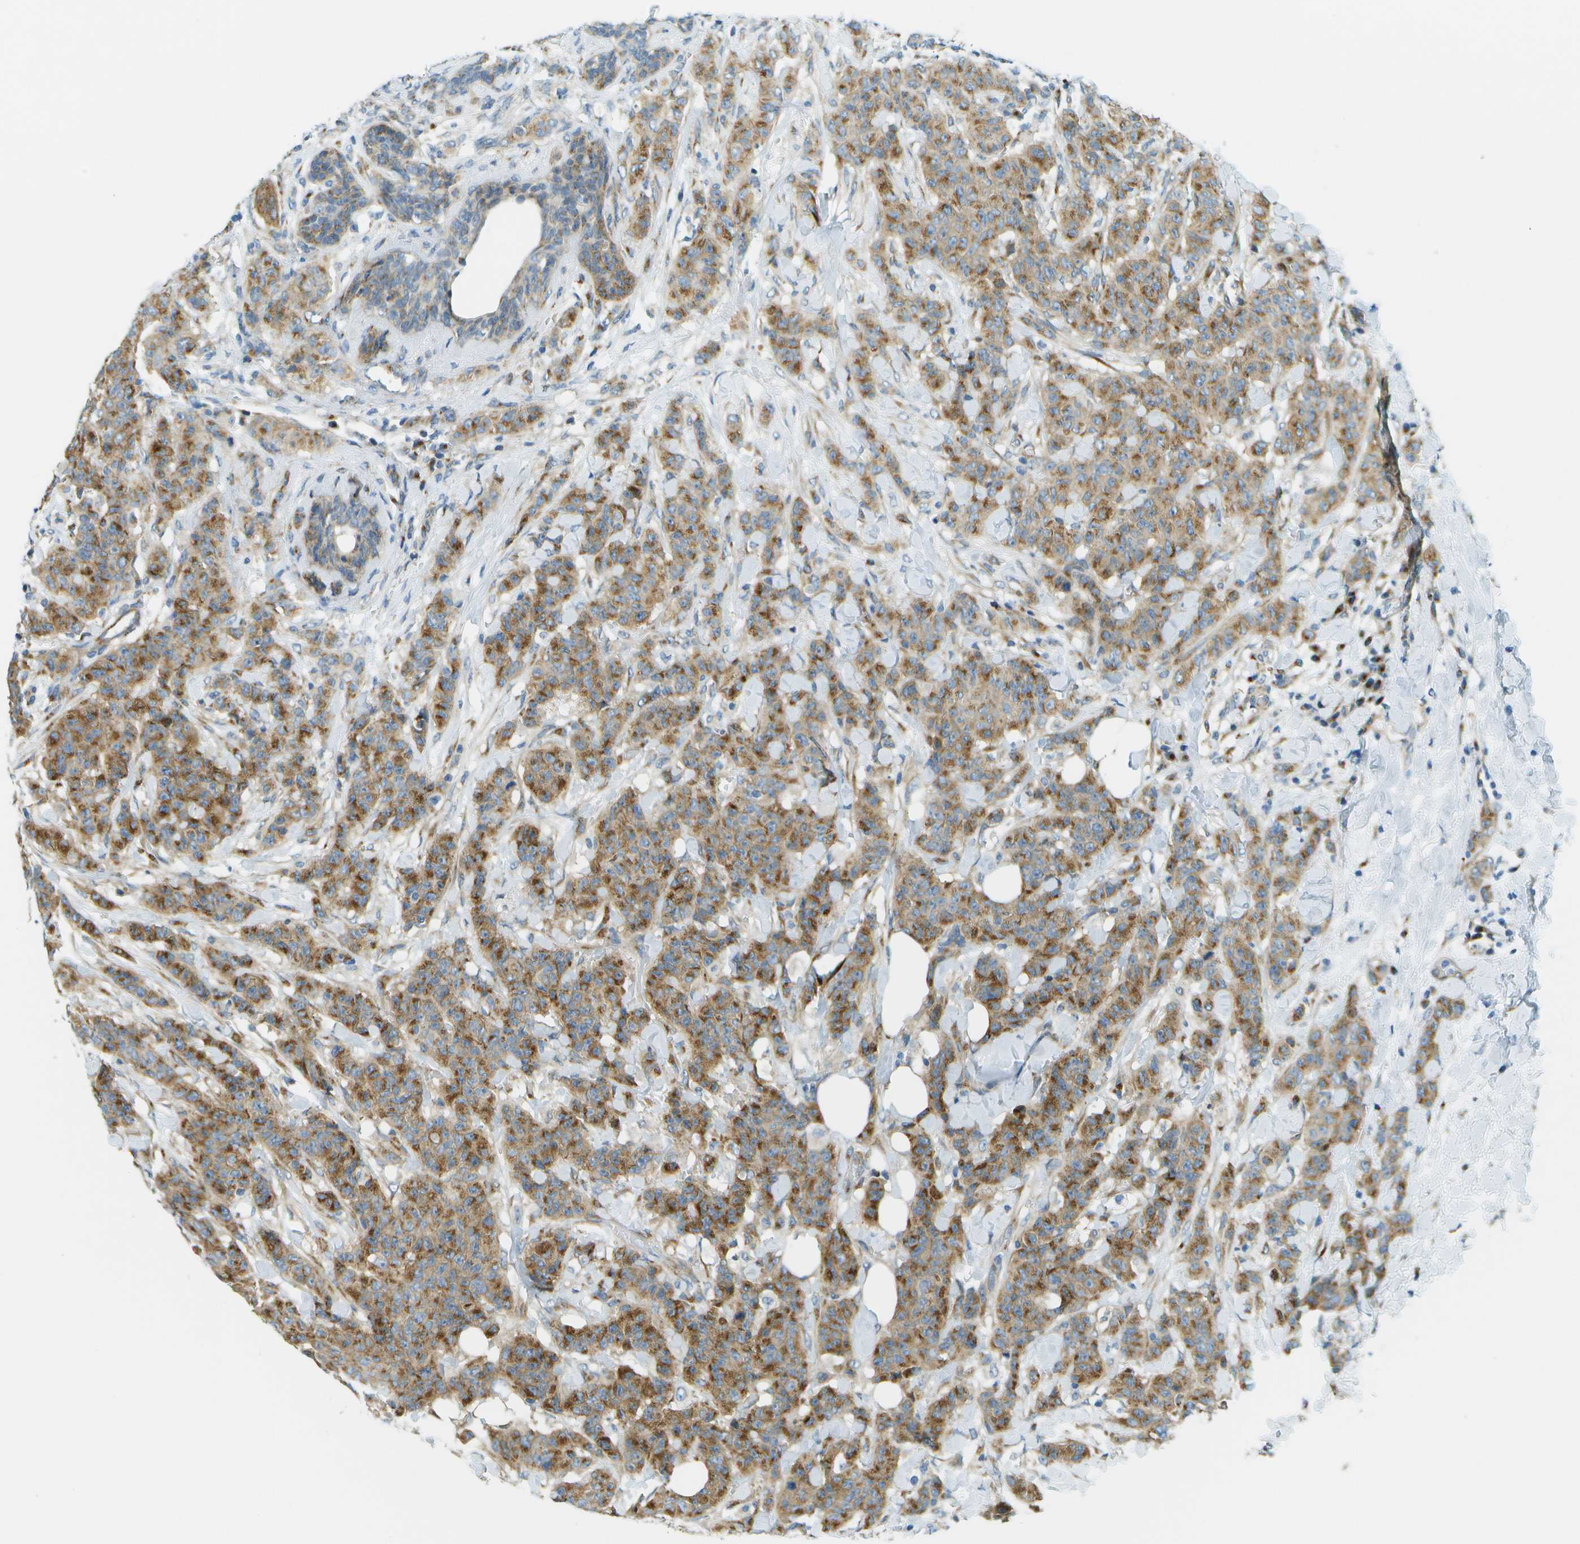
{"staining": {"intensity": "moderate", "quantity": ">75%", "location": "cytoplasmic/membranous"}, "tissue": "breast cancer", "cell_type": "Tumor cells", "image_type": "cancer", "snomed": [{"axis": "morphology", "description": "Normal tissue, NOS"}, {"axis": "morphology", "description": "Duct carcinoma"}, {"axis": "topography", "description": "Breast"}], "caption": "High-power microscopy captured an immunohistochemistry photomicrograph of breast infiltrating ductal carcinoma, revealing moderate cytoplasmic/membranous staining in approximately >75% of tumor cells.", "gene": "ACBD3", "patient": {"sex": "female", "age": 40}}